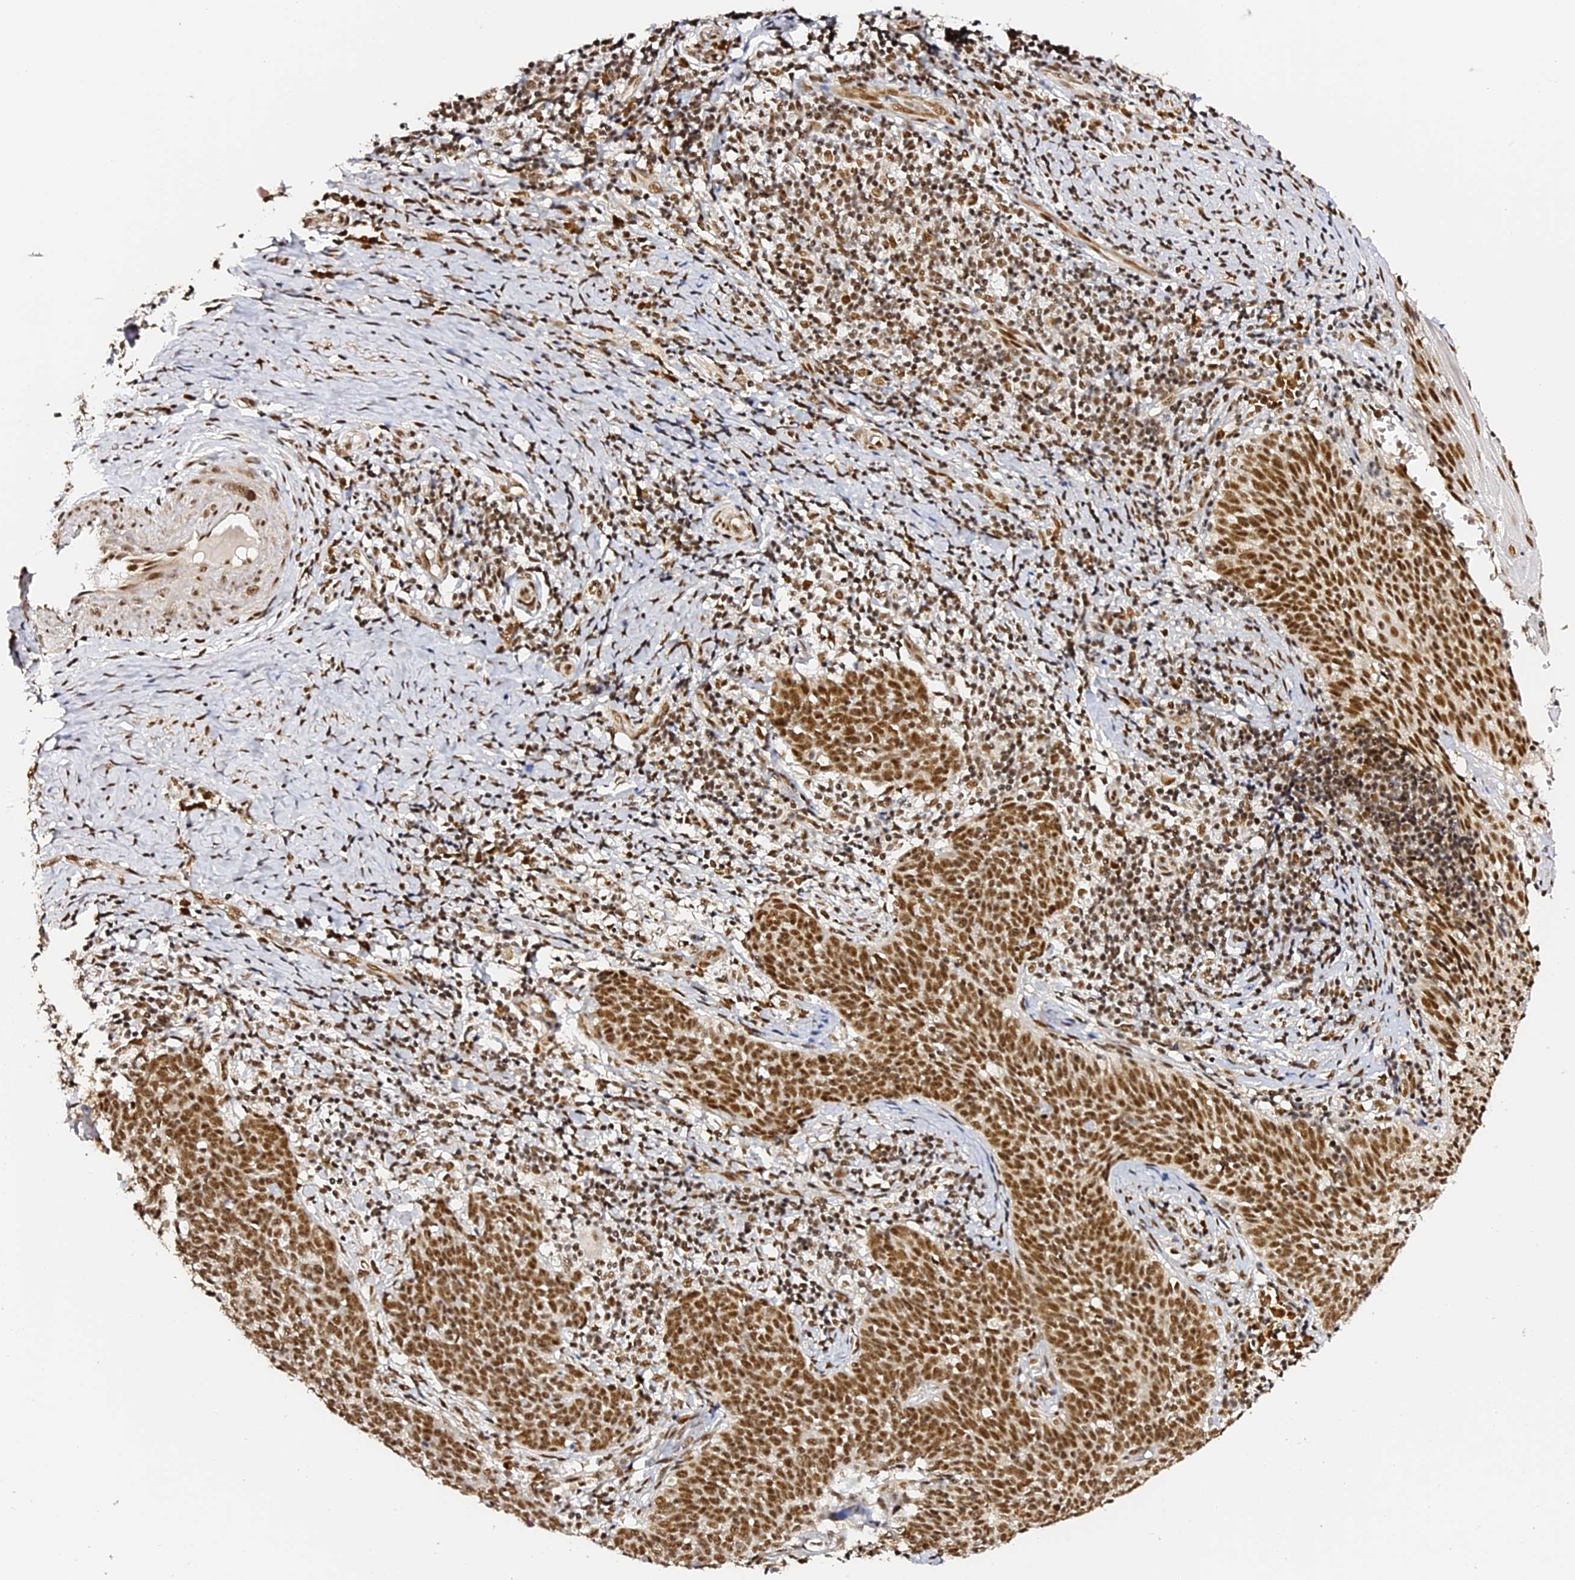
{"staining": {"intensity": "moderate", "quantity": ">75%", "location": "nuclear"}, "tissue": "cervical cancer", "cell_type": "Tumor cells", "image_type": "cancer", "snomed": [{"axis": "morphology", "description": "Normal tissue, NOS"}, {"axis": "morphology", "description": "Squamous cell carcinoma, NOS"}, {"axis": "topography", "description": "Cervix"}], "caption": "Immunohistochemistry (IHC) of human squamous cell carcinoma (cervical) shows medium levels of moderate nuclear expression in approximately >75% of tumor cells. (DAB = brown stain, brightfield microscopy at high magnification).", "gene": "MCRS1", "patient": {"sex": "female", "age": 39}}